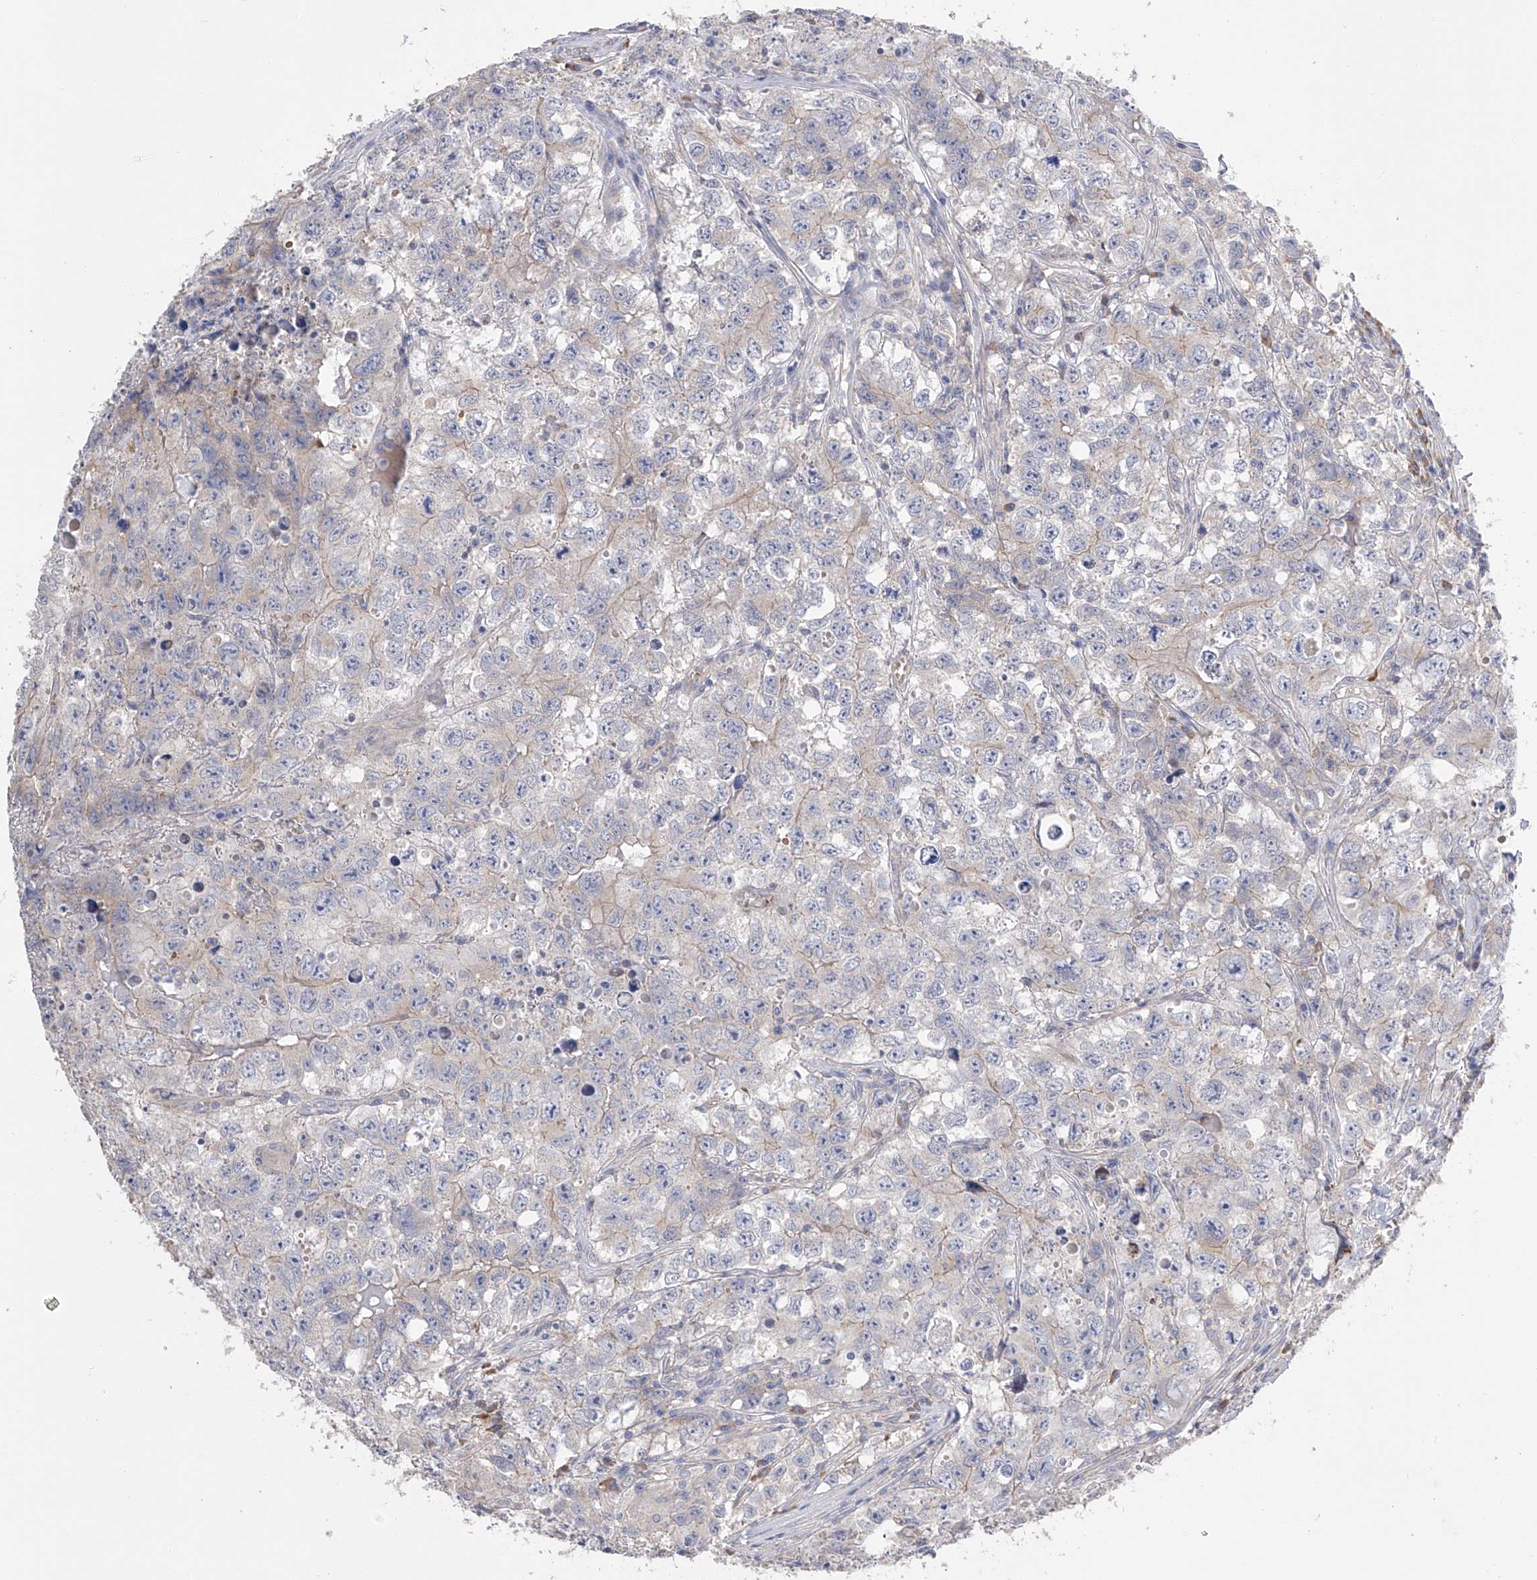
{"staining": {"intensity": "negative", "quantity": "none", "location": "none"}, "tissue": "testis cancer", "cell_type": "Tumor cells", "image_type": "cancer", "snomed": [{"axis": "morphology", "description": "Seminoma, NOS"}, {"axis": "morphology", "description": "Carcinoma, Embryonal, NOS"}, {"axis": "topography", "description": "Testis"}], "caption": "This is a micrograph of IHC staining of testis cancer (embryonal carcinoma), which shows no positivity in tumor cells.", "gene": "NFATC4", "patient": {"sex": "male", "age": 43}}